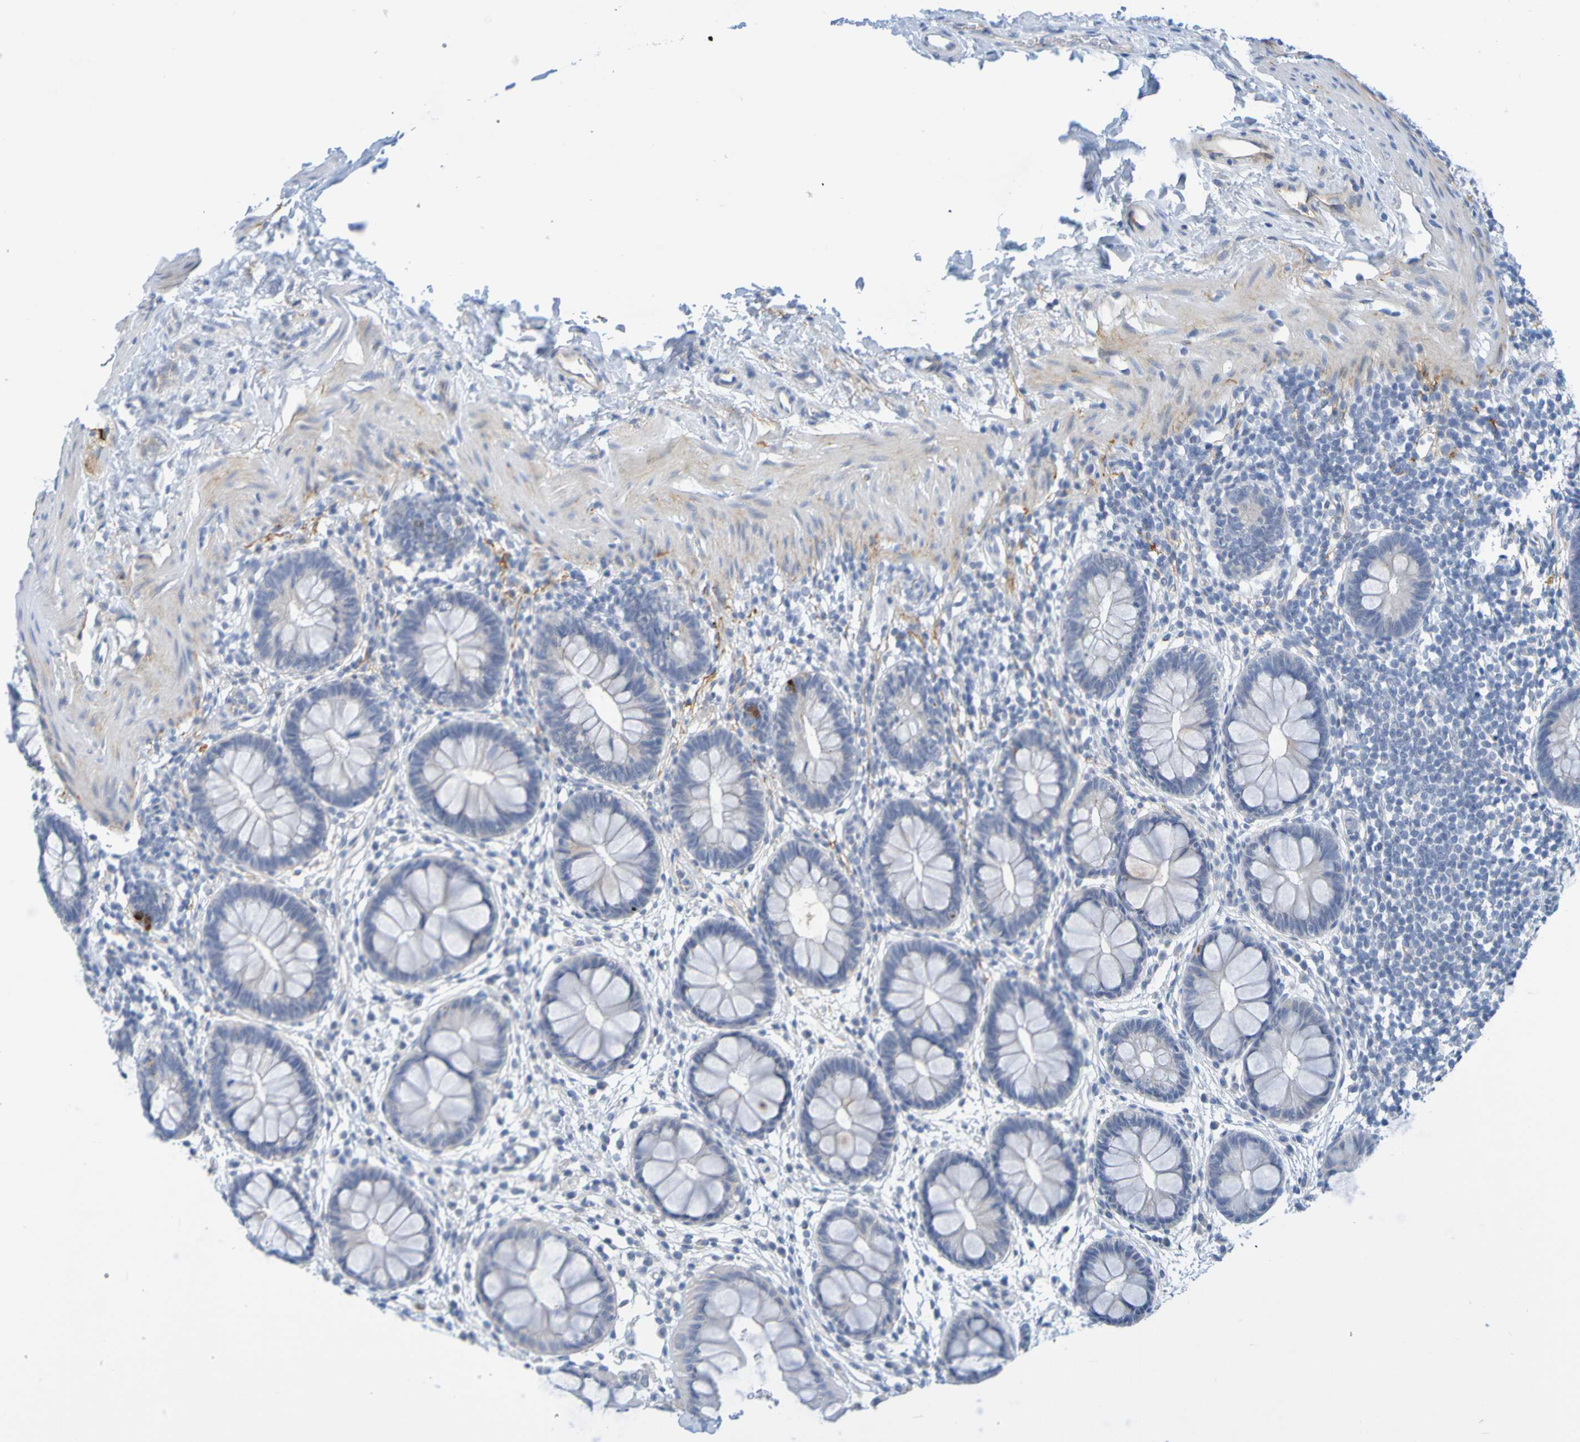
{"staining": {"intensity": "negative", "quantity": "none", "location": "none"}, "tissue": "rectum", "cell_type": "Glandular cells", "image_type": "normal", "snomed": [{"axis": "morphology", "description": "Normal tissue, NOS"}, {"axis": "topography", "description": "Rectum"}], "caption": "IHC of benign human rectum displays no staining in glandular cells. (DAB (3,3'-diaminobenzidine) immunohistochemistry visualized using brightfield microscopy, high magnification).", "gene": "IL10", "patient": {"sex": "female", "age": 24}}